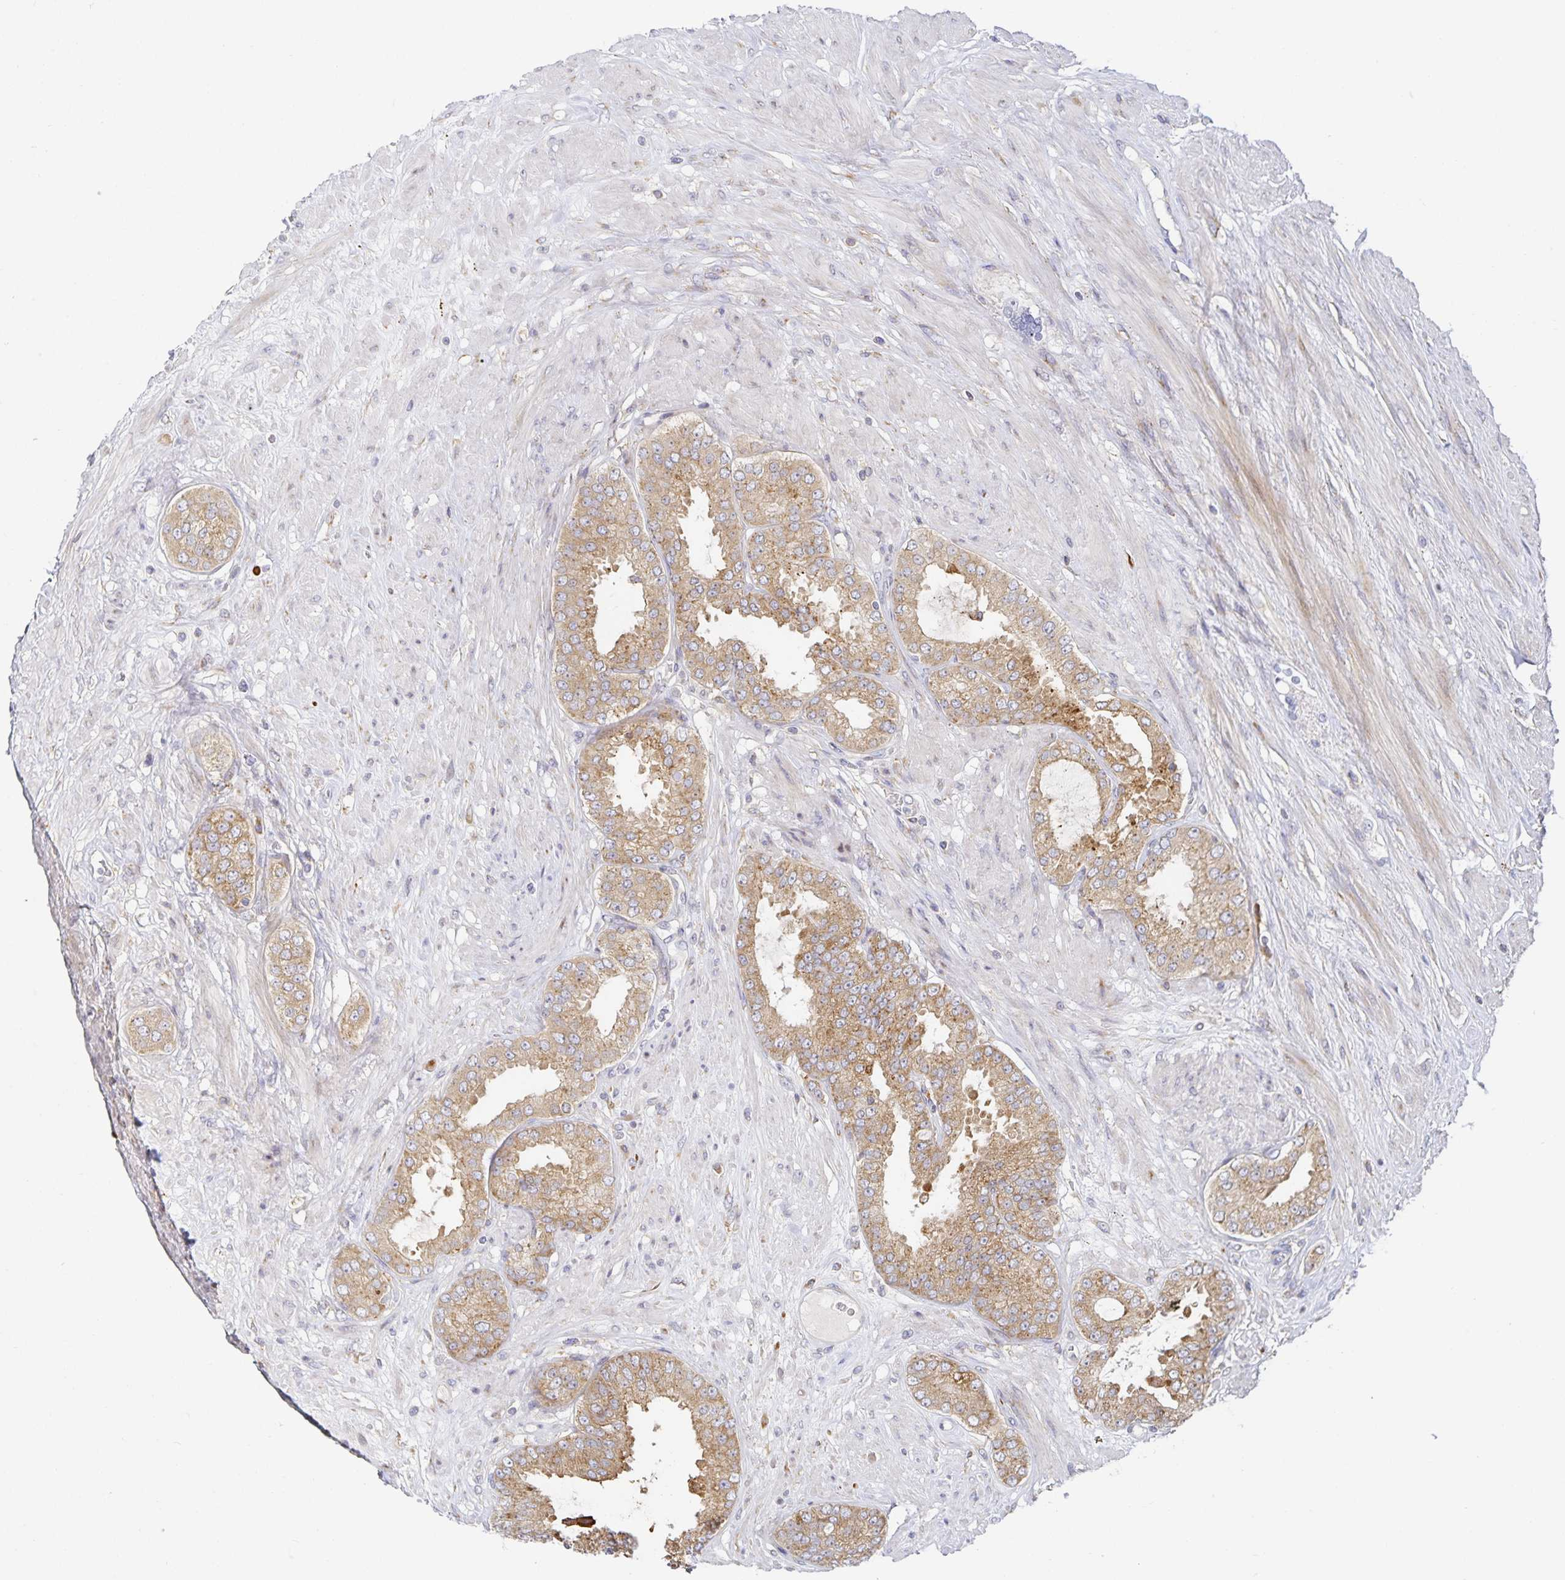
{"staining": {"intensity": "moderate", "quantity": ">75%", "location": "cytoplasmic/membranous"}, "tissue": "prostate cancer", "cell_type": "Tumor cells", "image_type": "cancer", "snomed": [{"axis": "morphology", "description": "Adenocarcinoma, High grade"}, {"axis": "topography", "description": "Prostate"}], "caption": "Immunohistochemical staining of human prostate cancer reveals medium levels of moderate cytoplasmic/membranous expression in about >75% of tumor cells.", "gene": "NOMO1", "patient": {"sex": "male", "age": 71}}